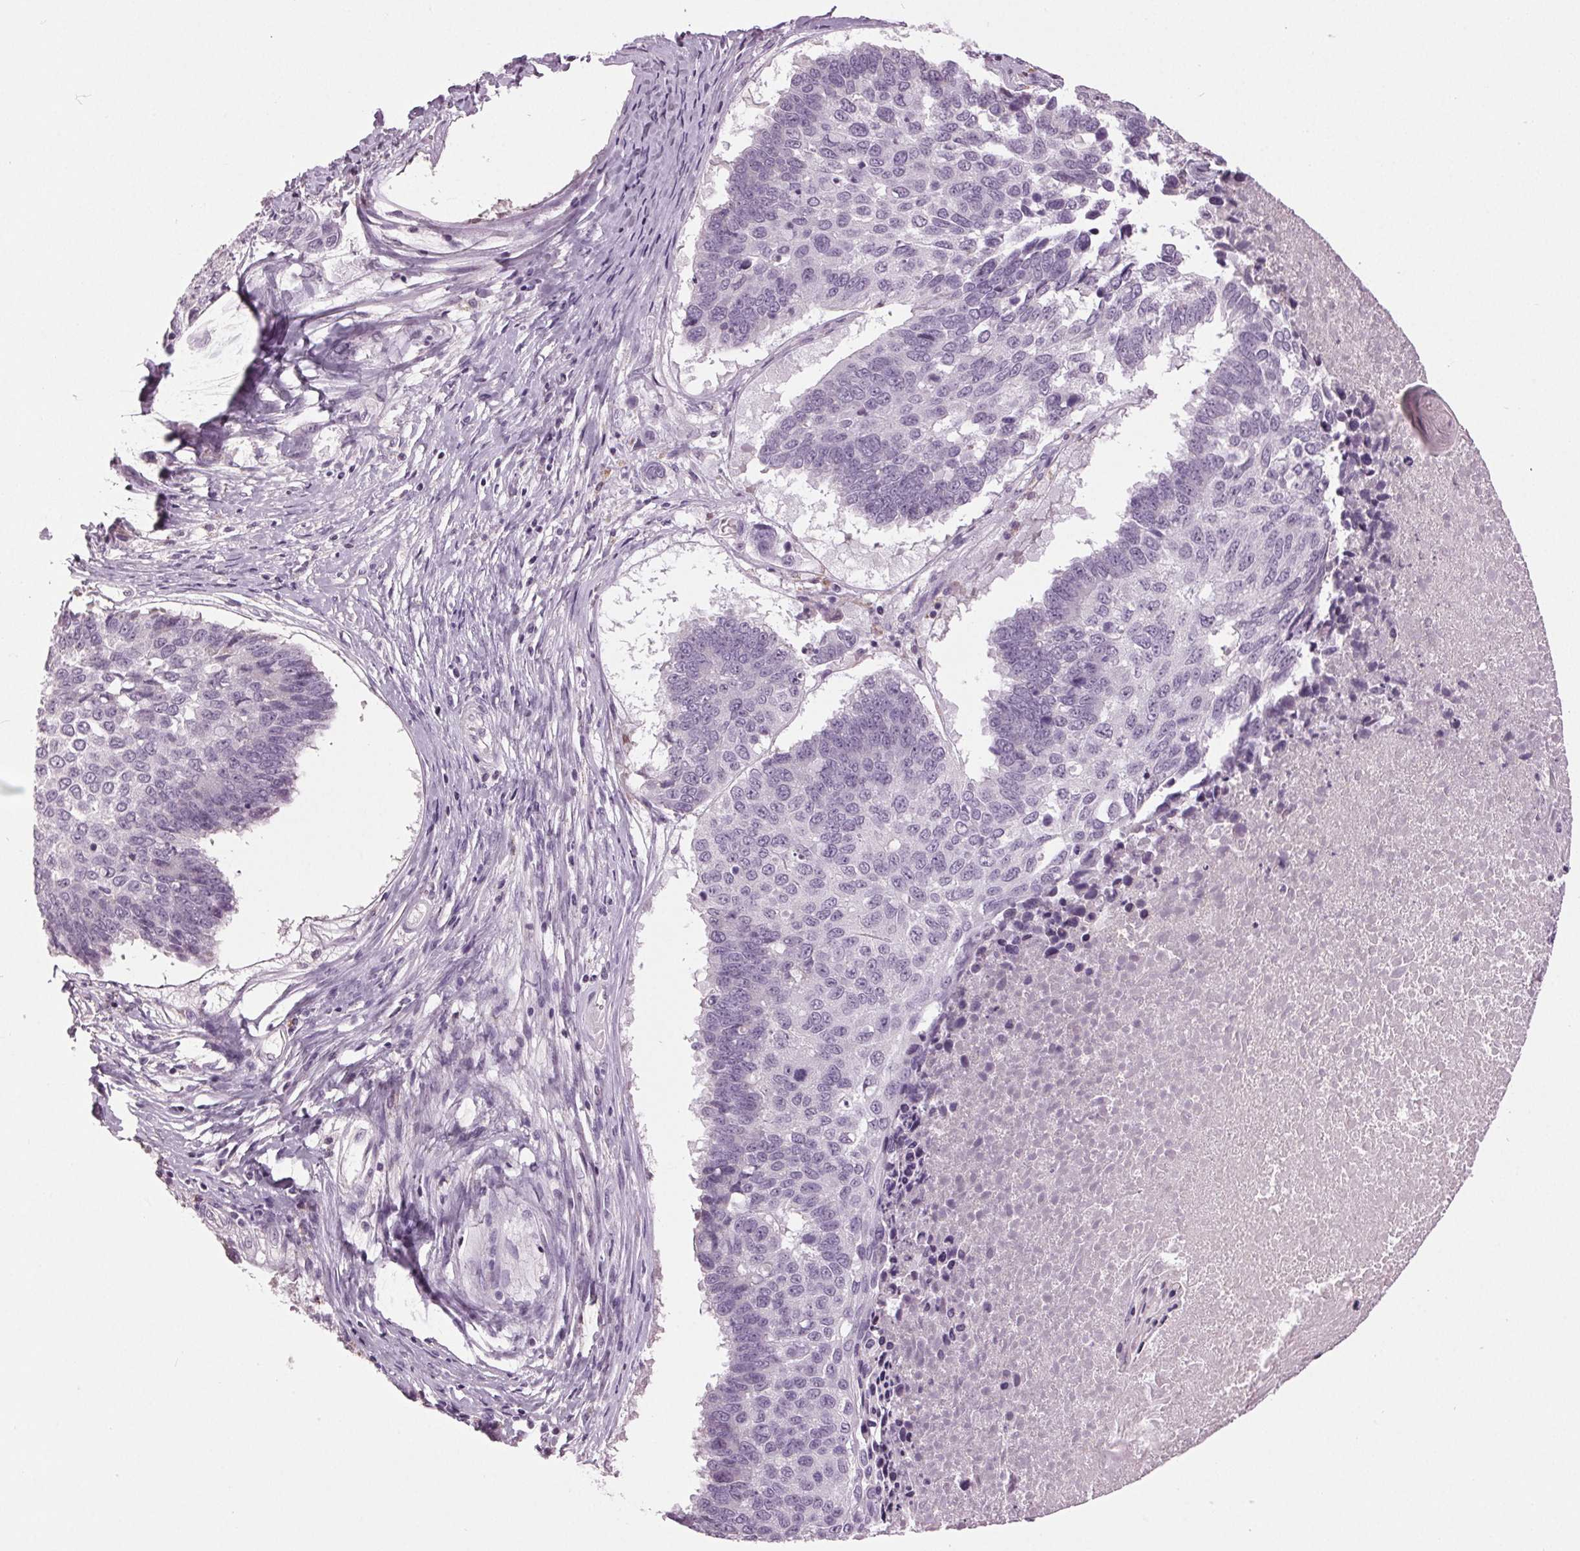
{"staining": {"intensity": "negative", "quantity": "none", "location": "none"}, "tissue": "lung cancer", "cell_type": "Tumor cells", "image_type": "cancer", "snomed": [{"axis": "morphology", "description": "Squamous cell carcinoma, NOS"}, {"axis": "topography", "description": "Lung"}], "caption": "DAB immunohistochemical staining of lung cancer (squamous cell carcinoma) demonstrates no significant expression in tumor cells.", "gene": "DNAH12", "patient": {"sex": "male", "age": 73}}